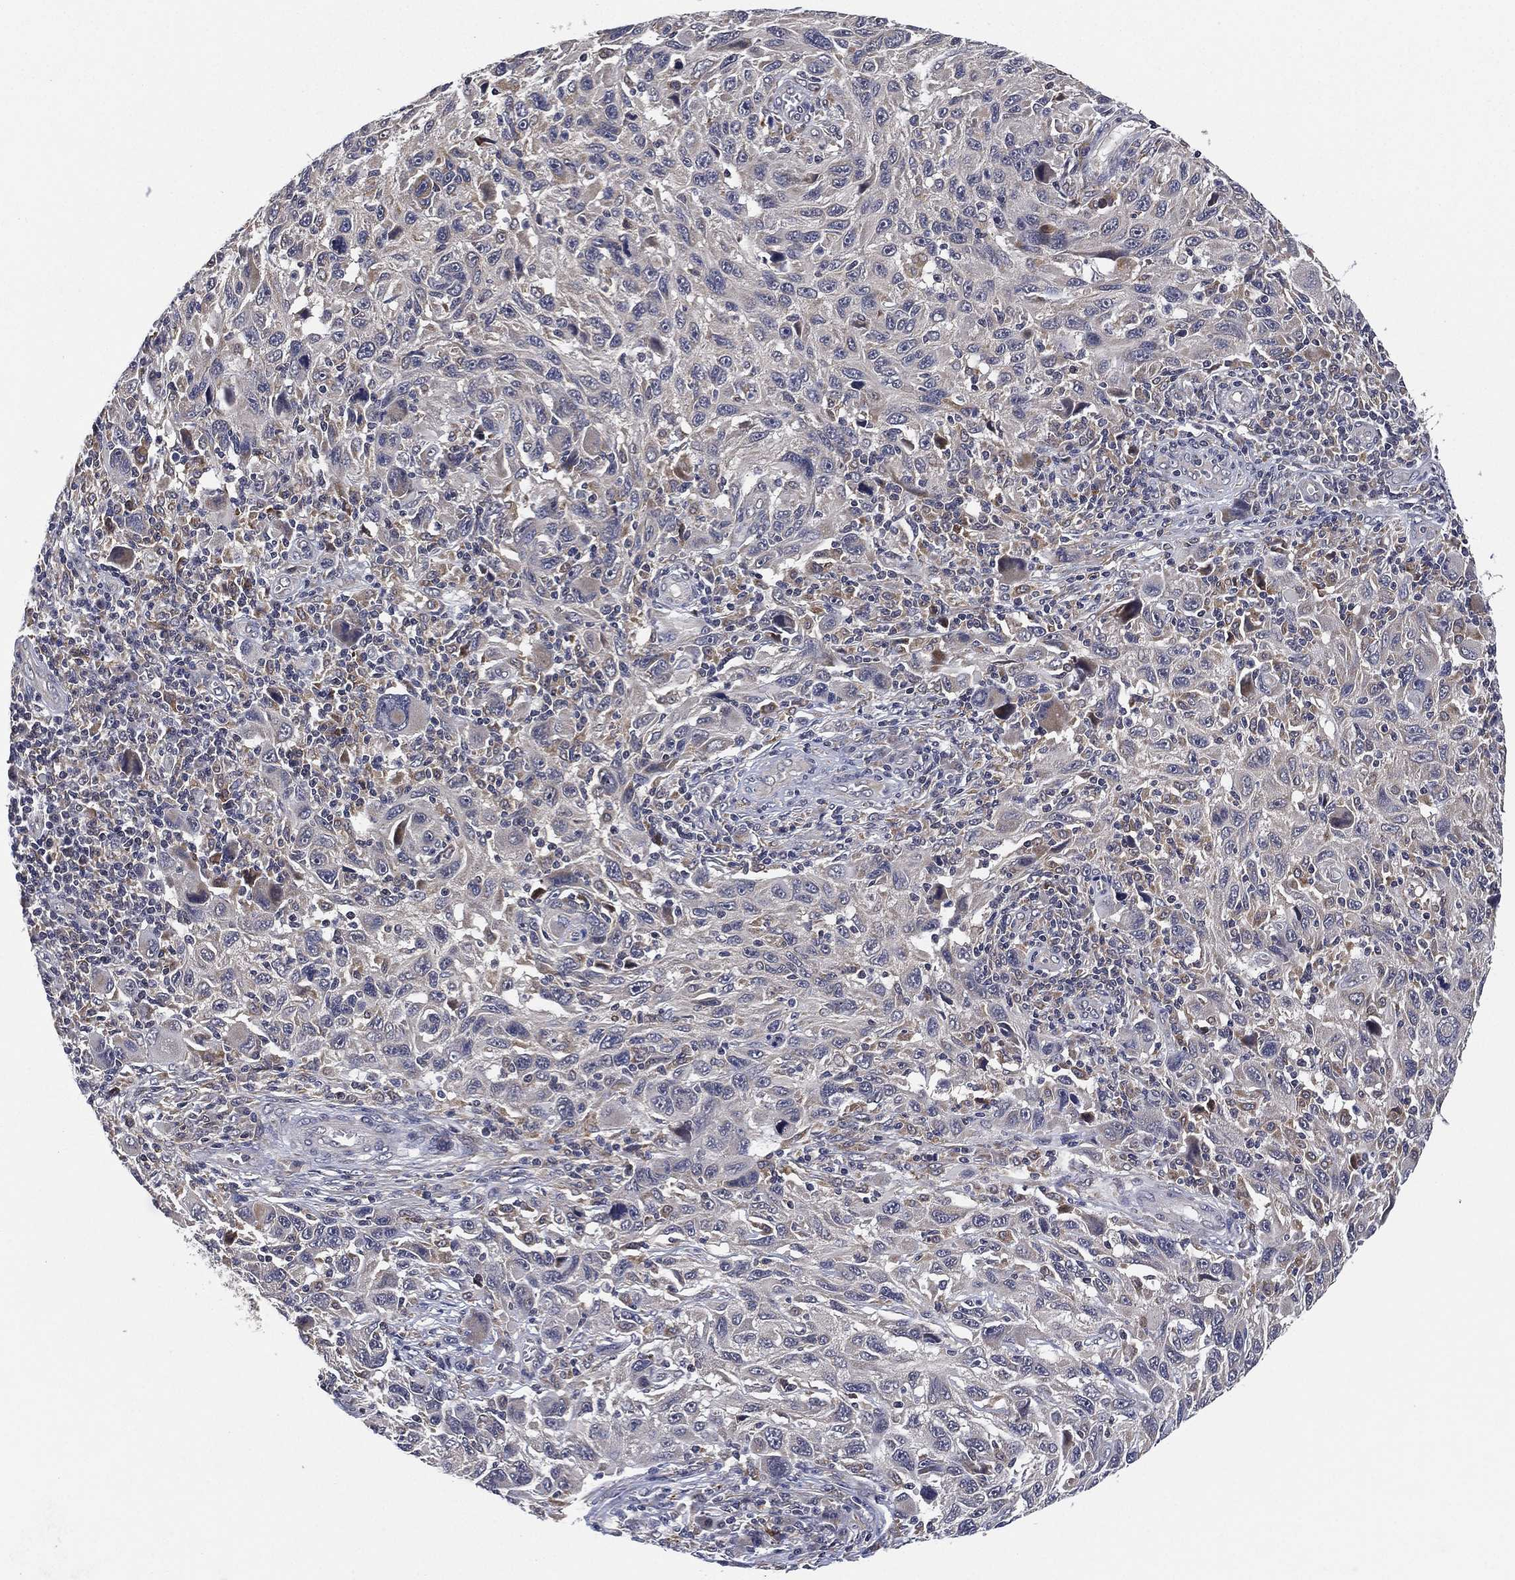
{"staining": {"intensity": "weak", "quantity": "<25%", "location": "cytoplasmic/membranous"}, "tissue": "melanoma", "cell_type": "Tumor cells", "image_type": "cancer", "snomed": [{"axis": "morphology", "description": "Malignant melanoma, NOS"}, {"axis": "topography", "description": "Skin"}], "caption": "This image is of malignant melanoma stained with IHC to label a protein in brown with the nuclei are counter-stained blue. There is no staining in tumor cells.", "gene": "SELENOO", "patient": {"sex": "male", "age": 53}}